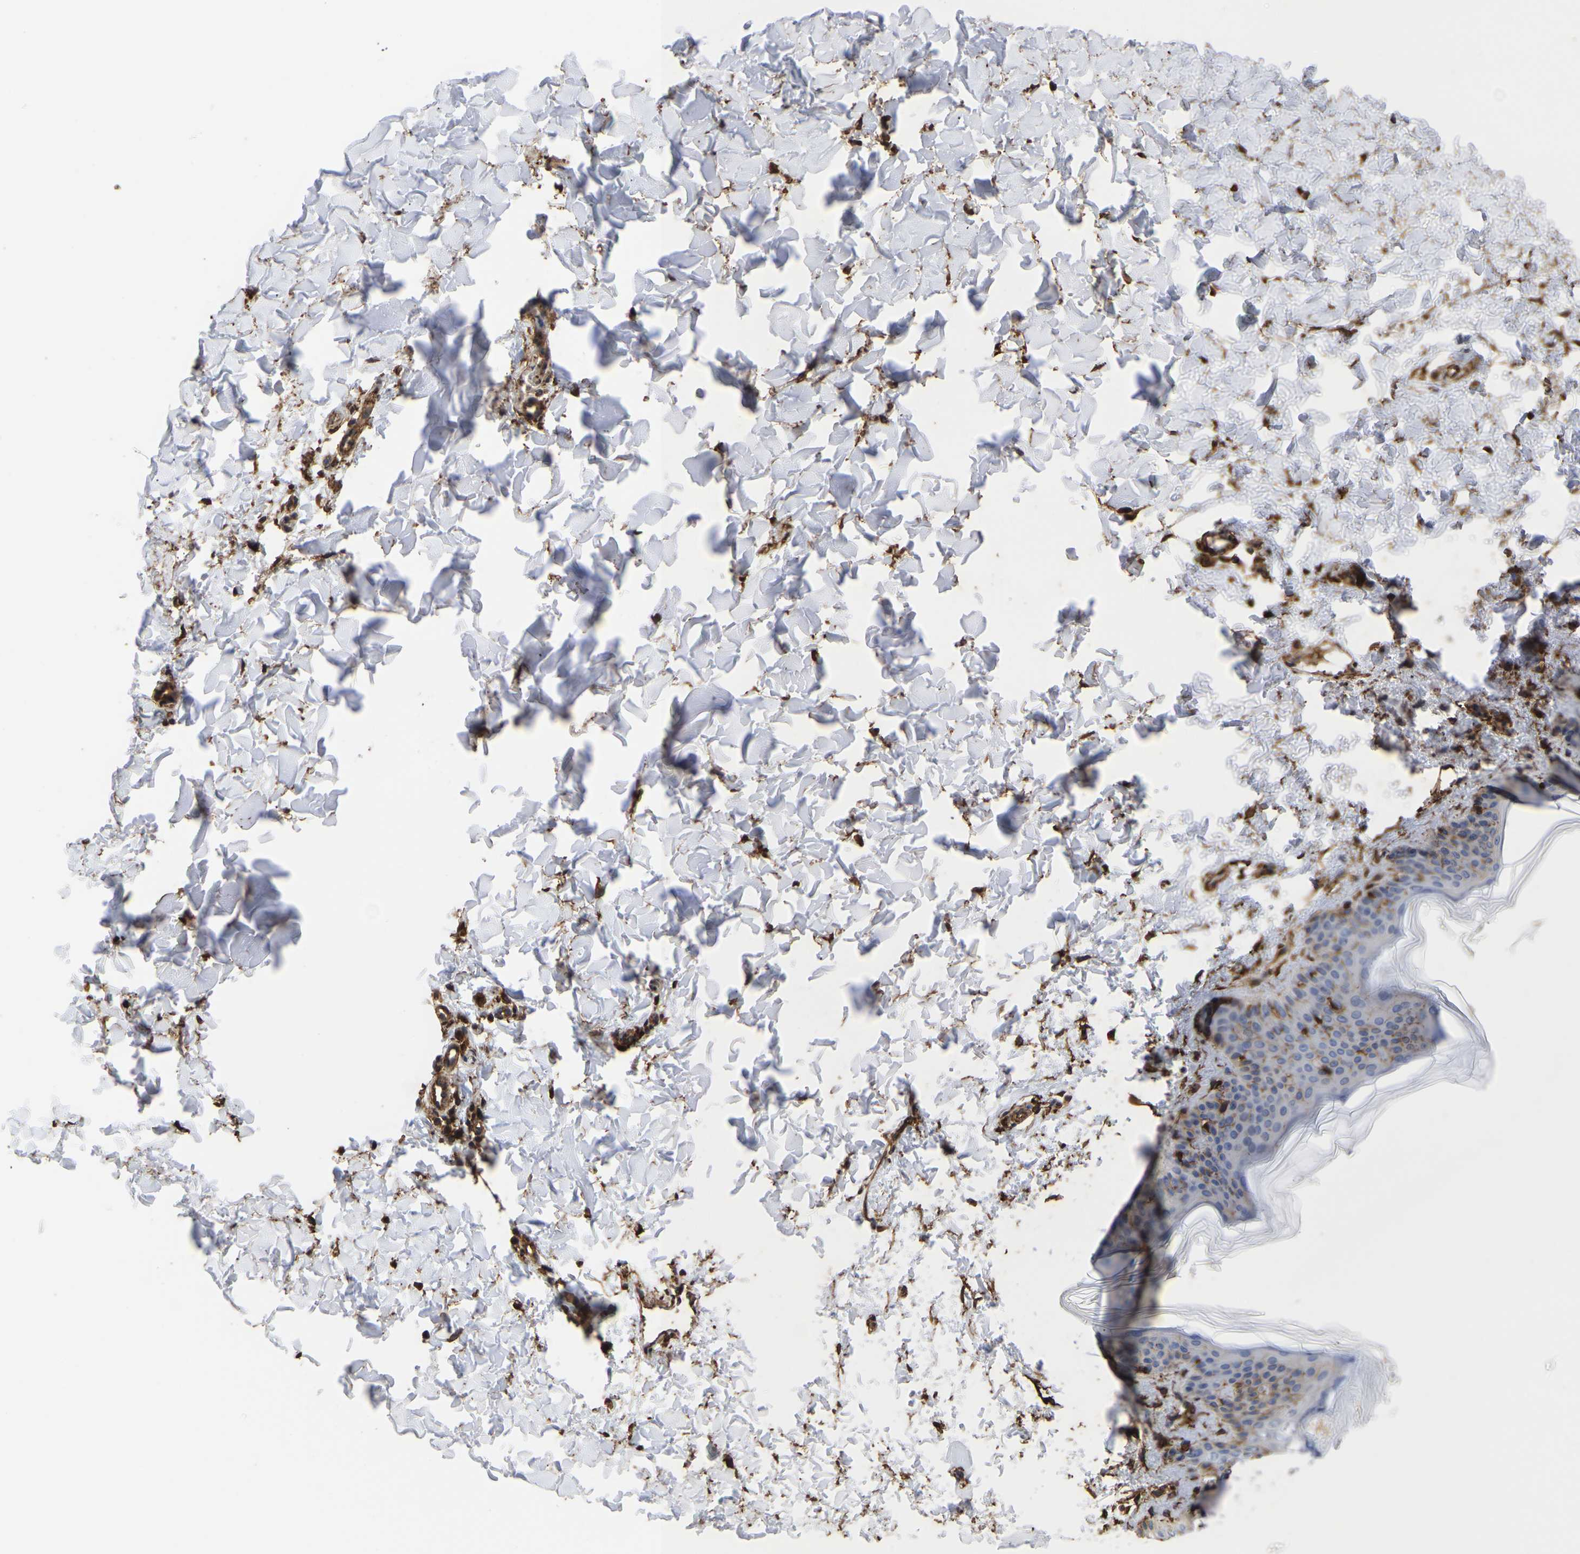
{"staining": {"intensity": "strong", "quantity": ">75%", "location": "cytoplasmic/membranous"}, "tissue": "skin", "cell_type": "Fibroblasts", "image_type": "normal", "snomed": [{"axis": "morphology", "description": "Normal tissue, NOS"}, {"axis": "topography", "description": "Skin"}], "caption": "Fibroblasts display high levels of strong cytoplasmic/membranous positivity in about >75% of cells in unremarkable skin.", "gene": "LIF", "patient": {"sex": "female", "age": 17}}